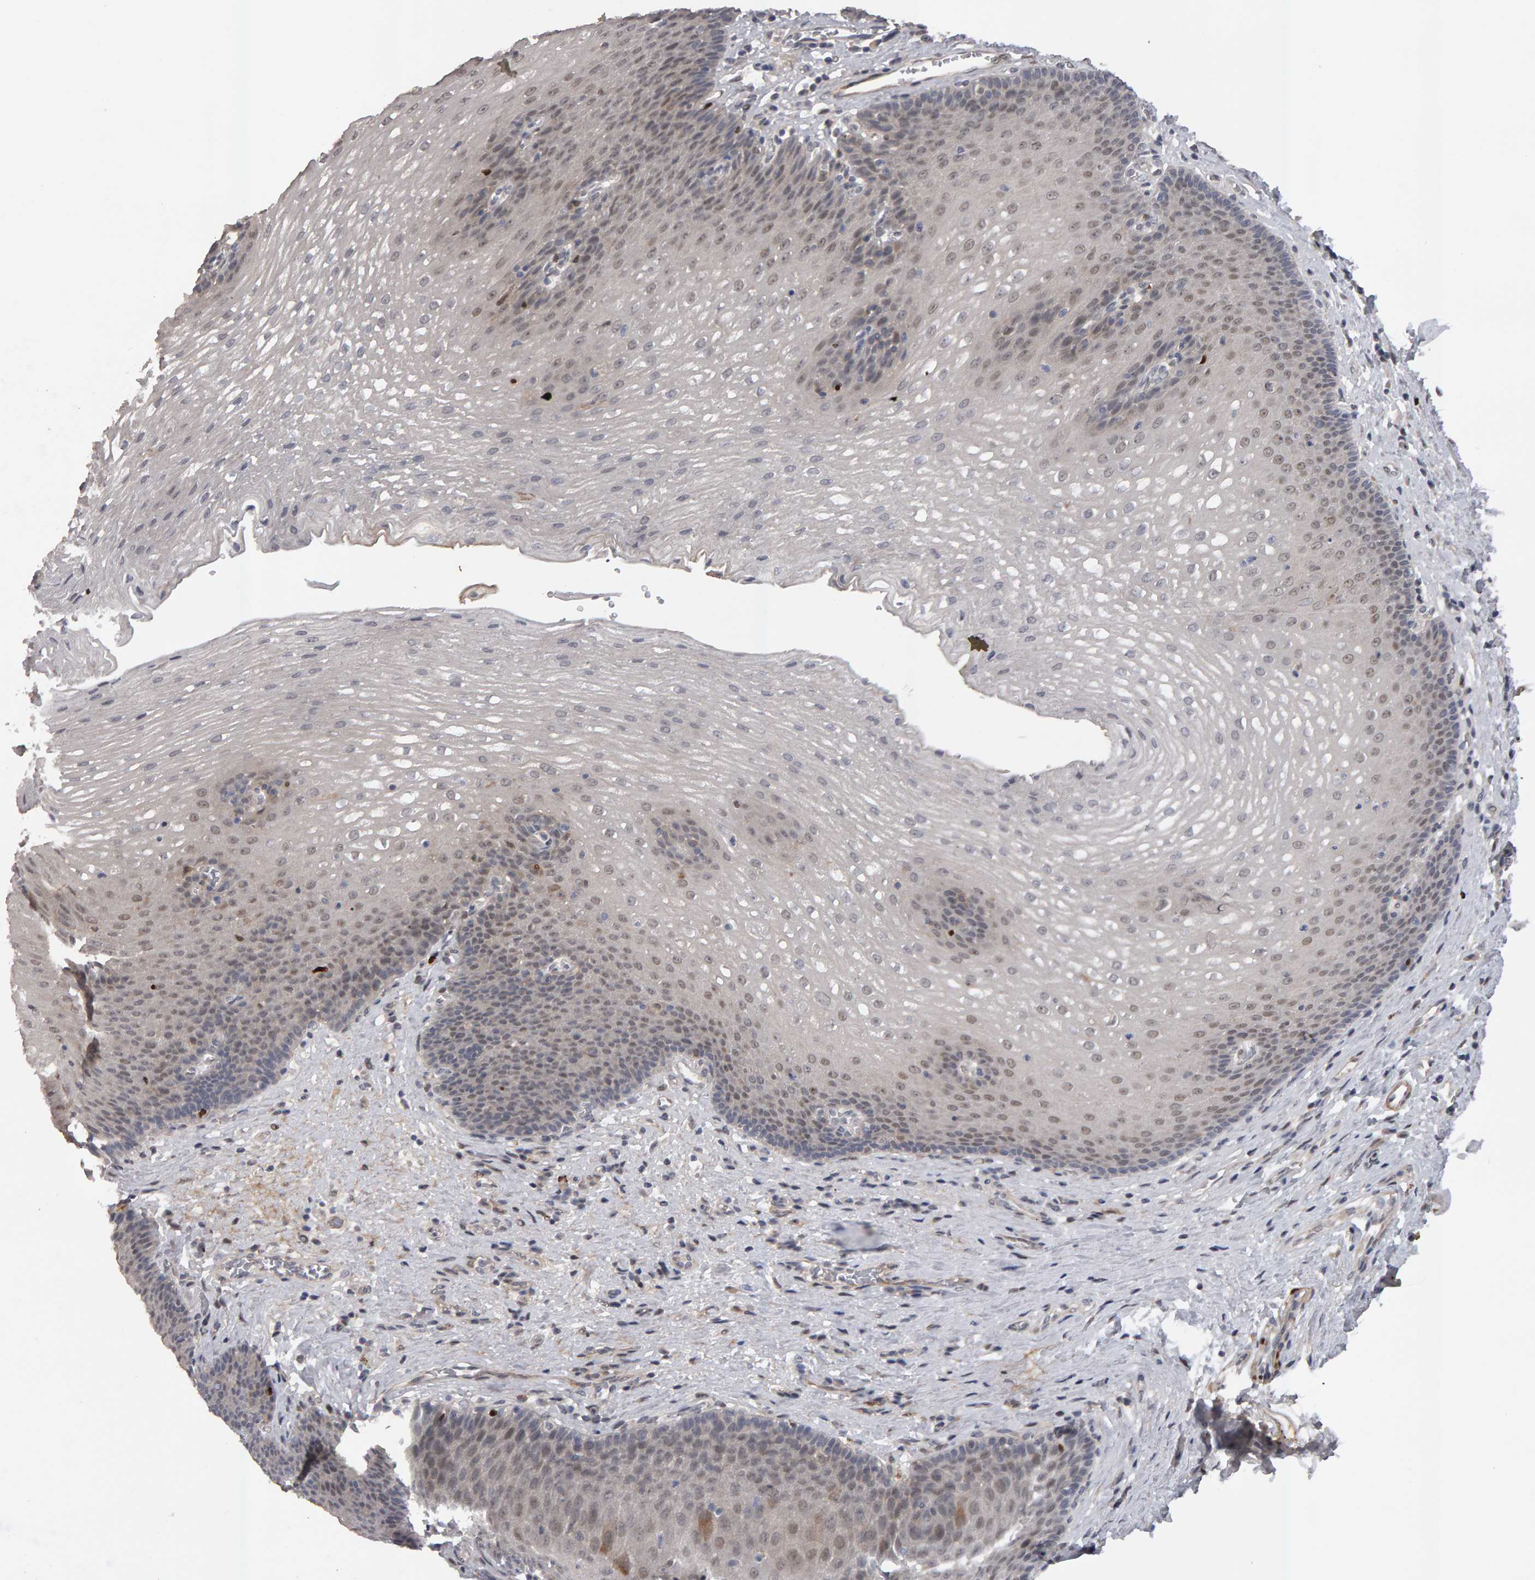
{"staining": {"intensity": "weak", "quantity": "25%-75%", "location": "cytoplasmic/membranous,nuclear"}, "tissue": "esophagus", "cell_type": "Squamous epithelial cells", "image_type": "normal", "snomed": [{"axis": "morphology", "description": "Normal tissue, NOS"}, {"axis": "topography", "description": "Esophagus"}], "caption": "A brown stain highlights weak cytoplasmic/membranous,nuclear expression of a protein in squamous epithelial cells of unremarkable esophagus. The staining was performed using DAB, with brown indicating positive protein expression. Nuclei are stained blue with hematoxylin.", "gene": "IPO8", "patient": {"sex": "male", "age": 48}}